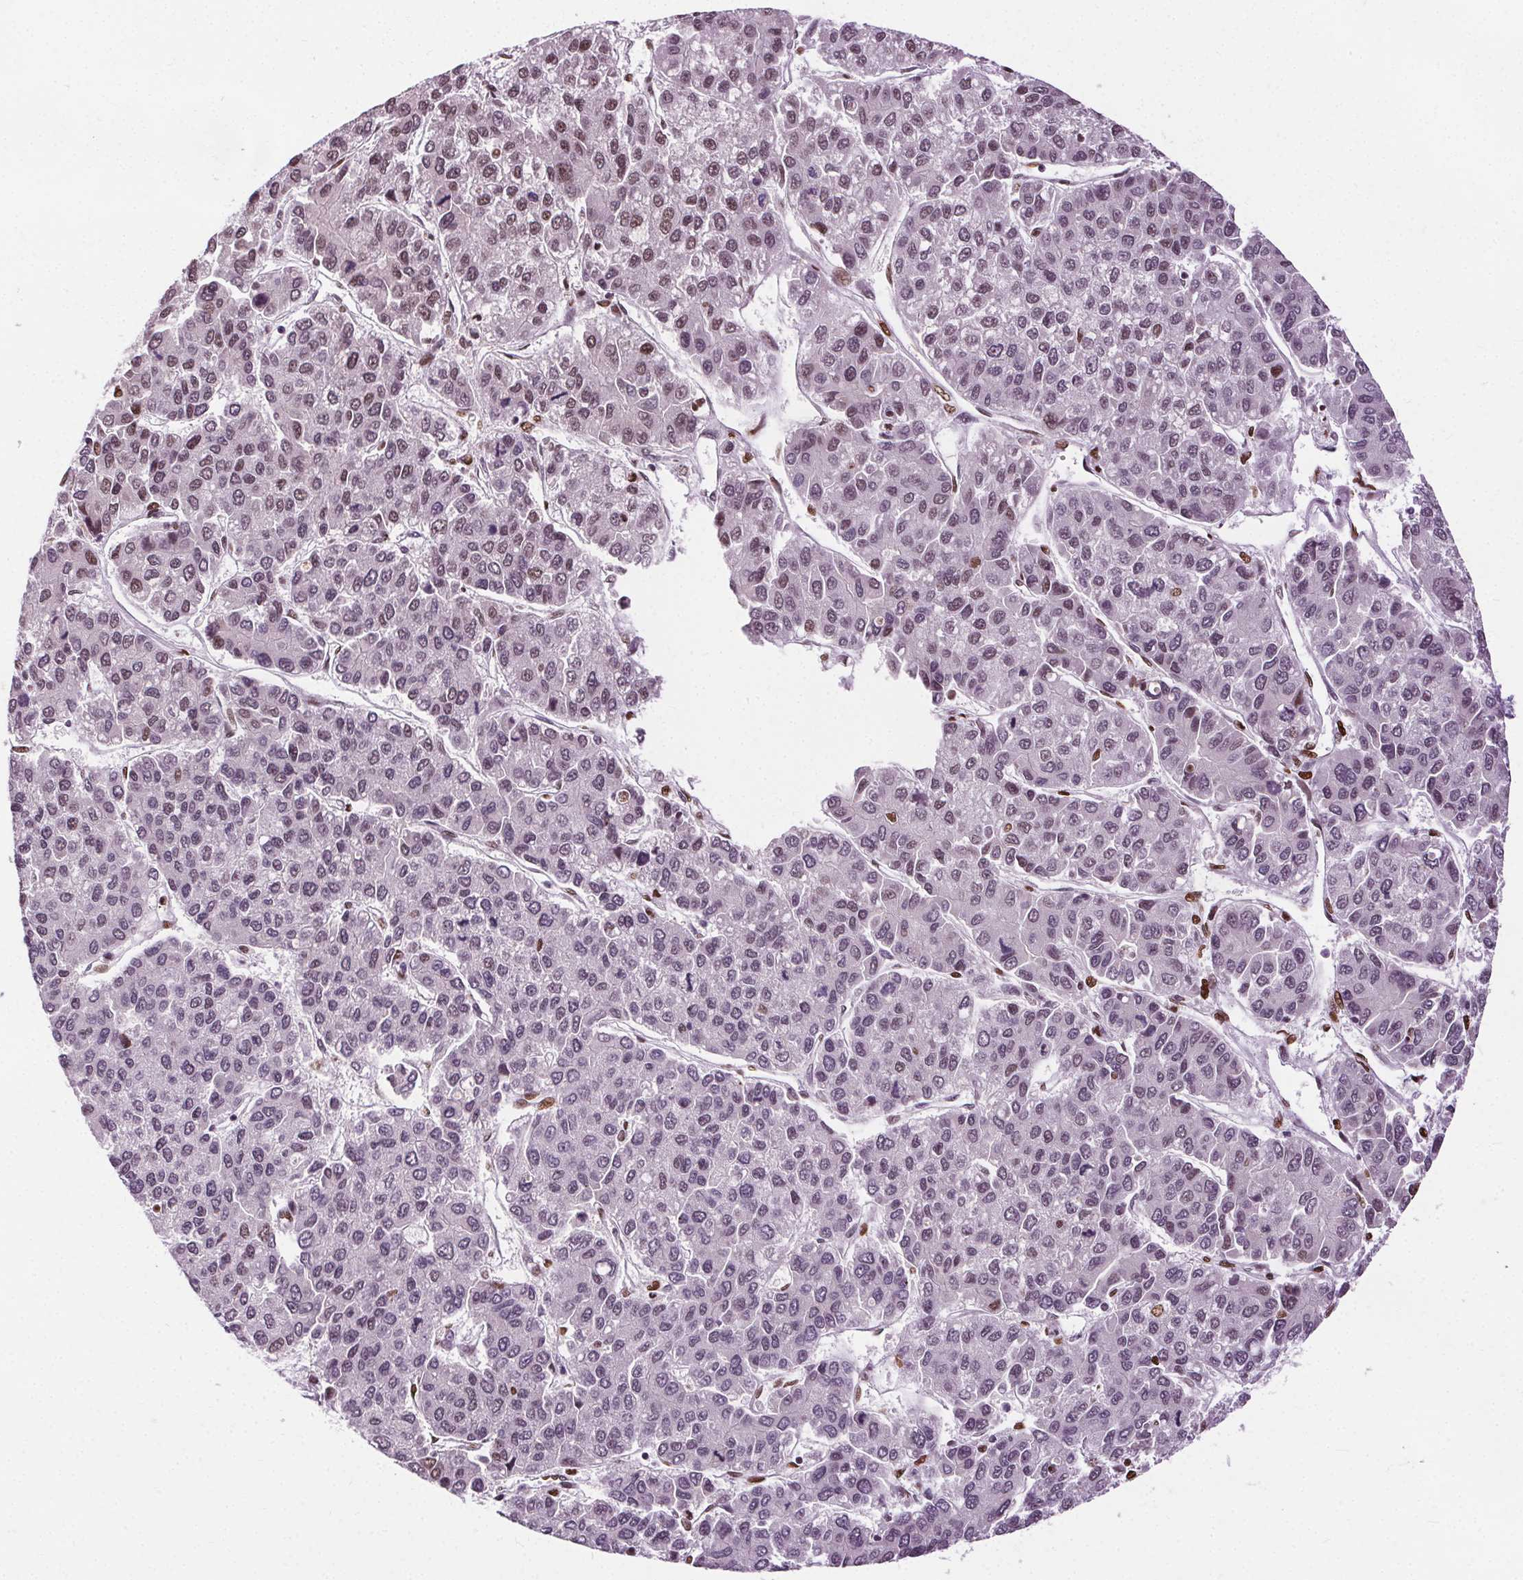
{"staining": {"intensity": "weak", "quantity": "<25%", "location": "nuclear"}, "tissue": "liver cancer", "cell_type": "Tumor cells", "image_type": "cancer", "snomed": [{"axis": "morphology", "description": "Carcinoma, Hepatocellular, NOS"}, {"axis": "topography", "description": "Liver"}], "caption": "Immunohistochemical staining of hepatocellular carcinoma (liver) reveals no significant staining in tumor cells.", "gene": "CEBPA", "patient": {"sex": "female", "age": 66}}